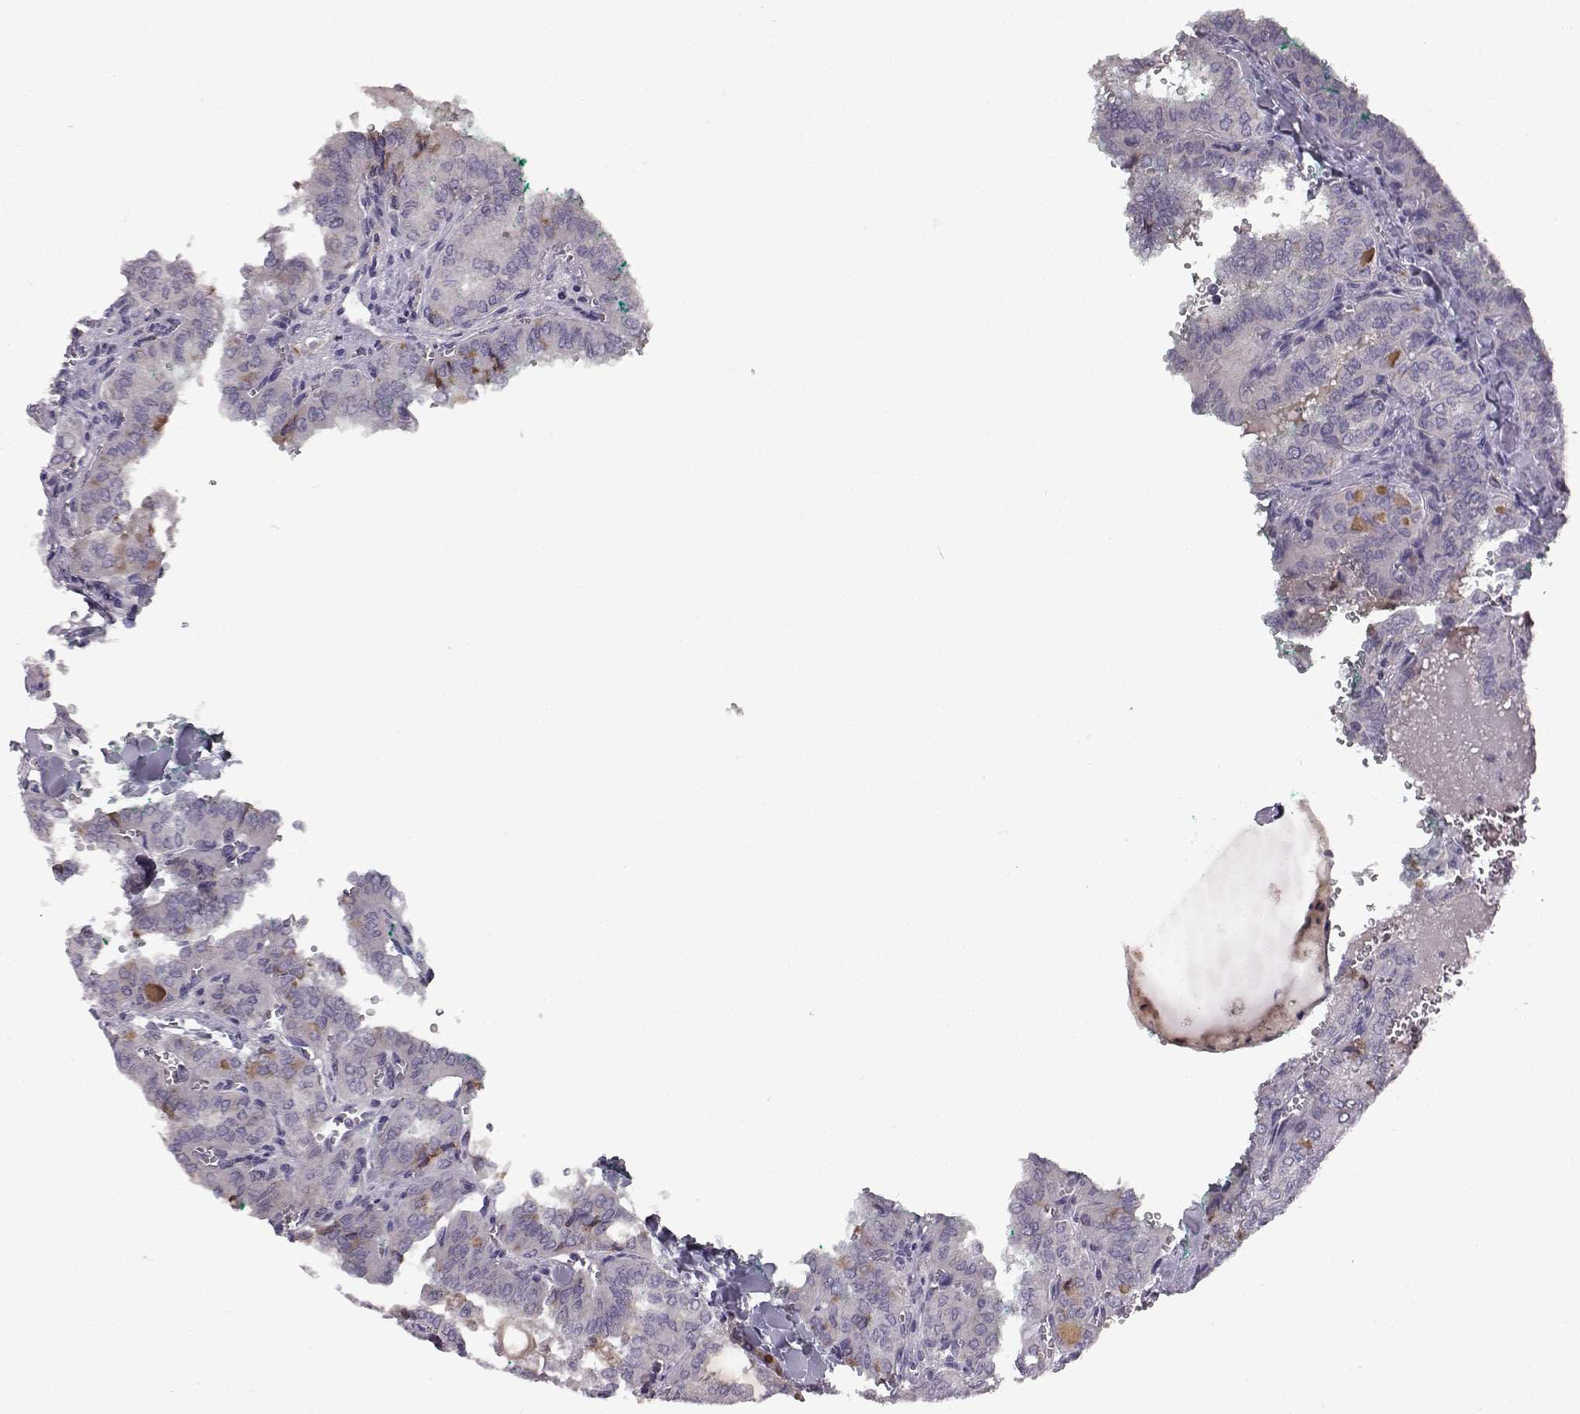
{"staining": {"intensity": "negative", "quantity": "none", "location": "none"}, "tissue": "thyroid cancer", "cell_type": "Tumor cells", "image_type": "cancer", "snomed": [{"axis": "morphology", "description": "Papillary adenocarcinoma, NOS"}, {"axis": "topography", "description": "Thyroid gland"}], "caption": "Tumor cells show no significant expression in papillary adenocarcinoma (thyroid).", "gene": "ADGRG2", "patient": {"sex": "female", "age": 41}}